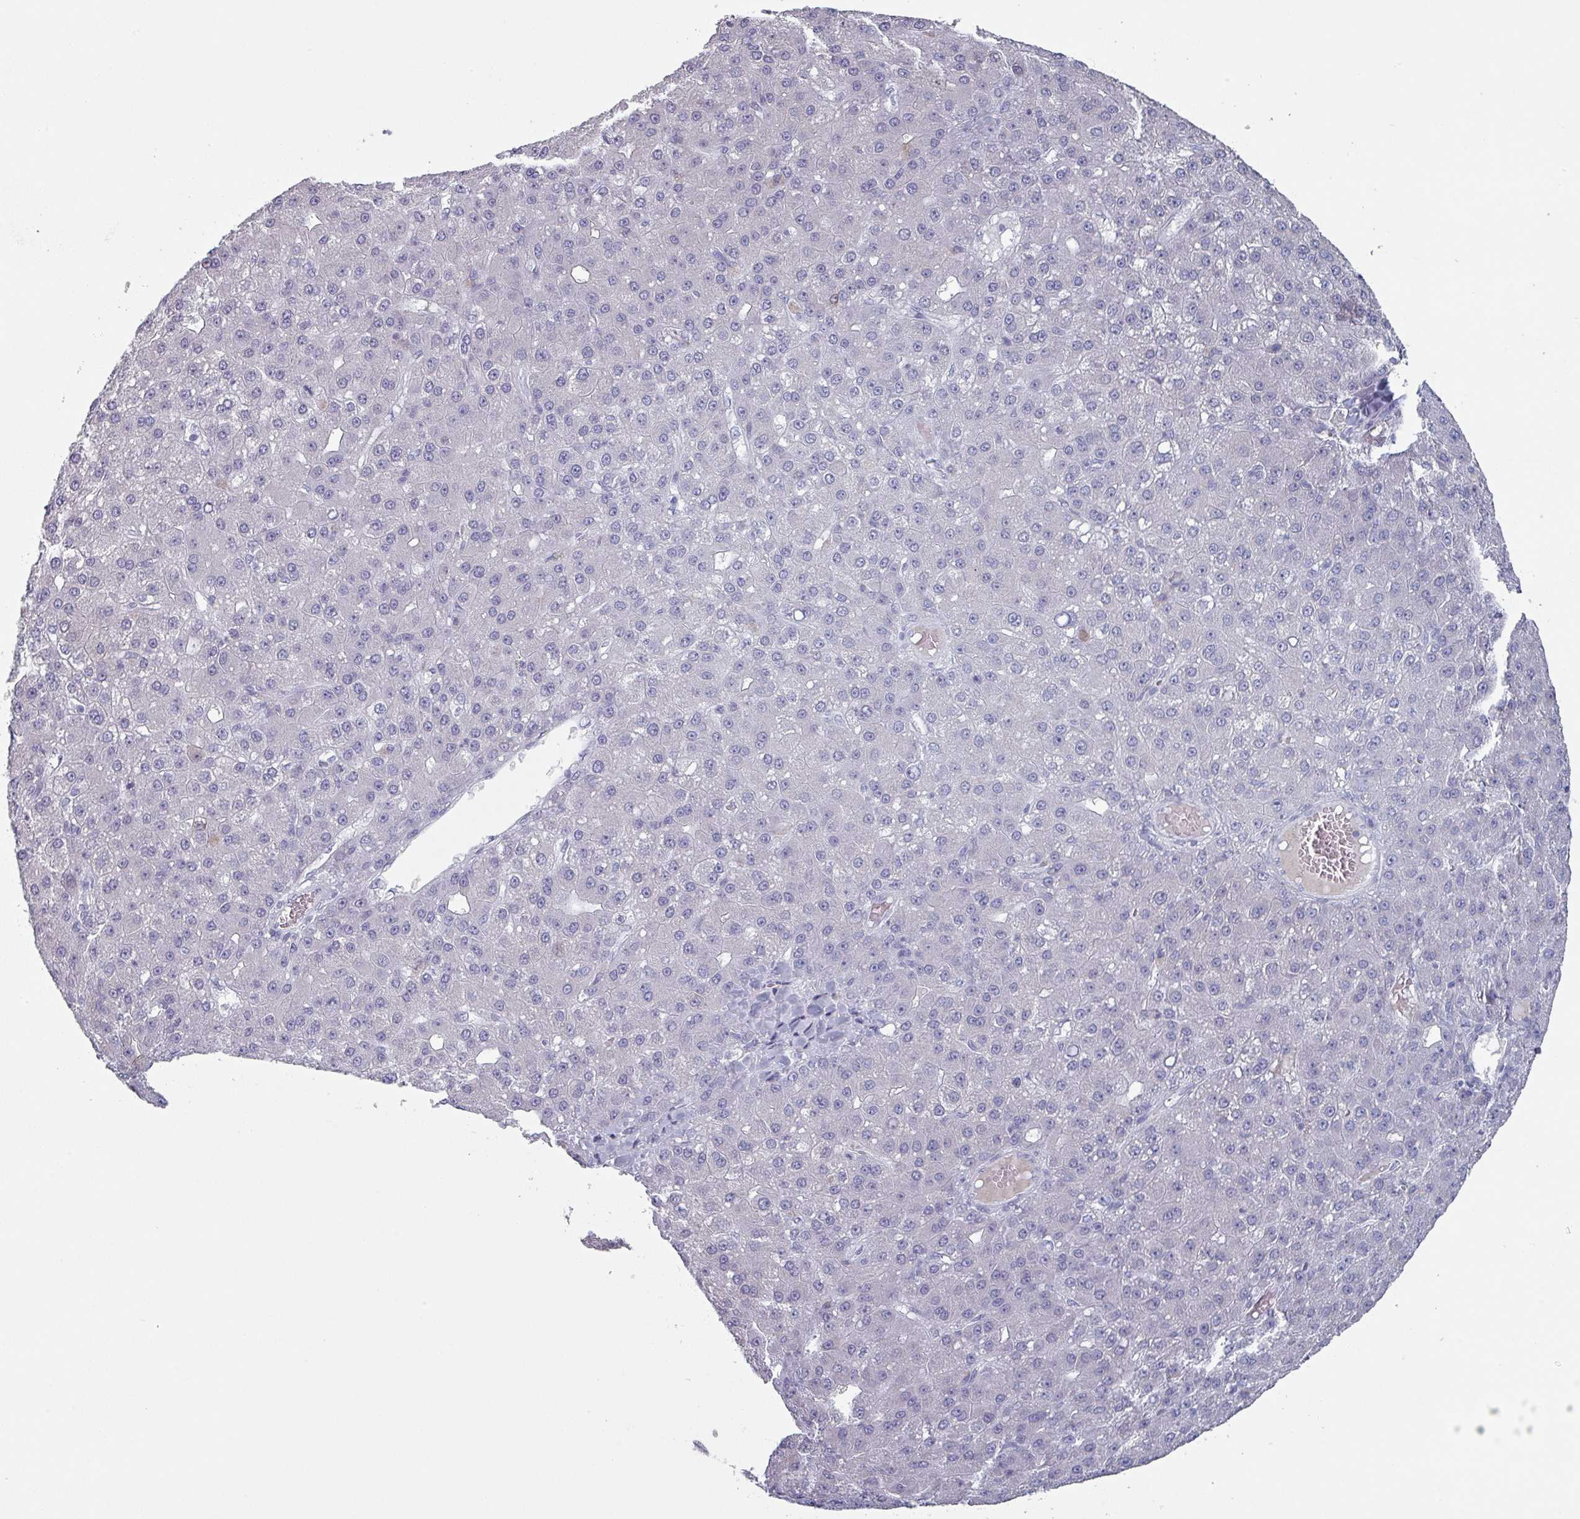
{"staining": {"intensity": "negative", "quantity": "none", "location": "none"}, "tissue": "liver cancer", "cell_type": "Tumor cells", "image_type": "cancer", "snomed": [{"axis": "morphology", "description": "Carcinoma, Hepatocellular, NOS"}, {"axis": "topography", "description": "Liver"}], "caption": "An image of human hepatocellular carcinoma (liver) is negative for staining in tumor cells.", "gene": "SLC35G2", "patient": {"sex": "male", "age": 67}}